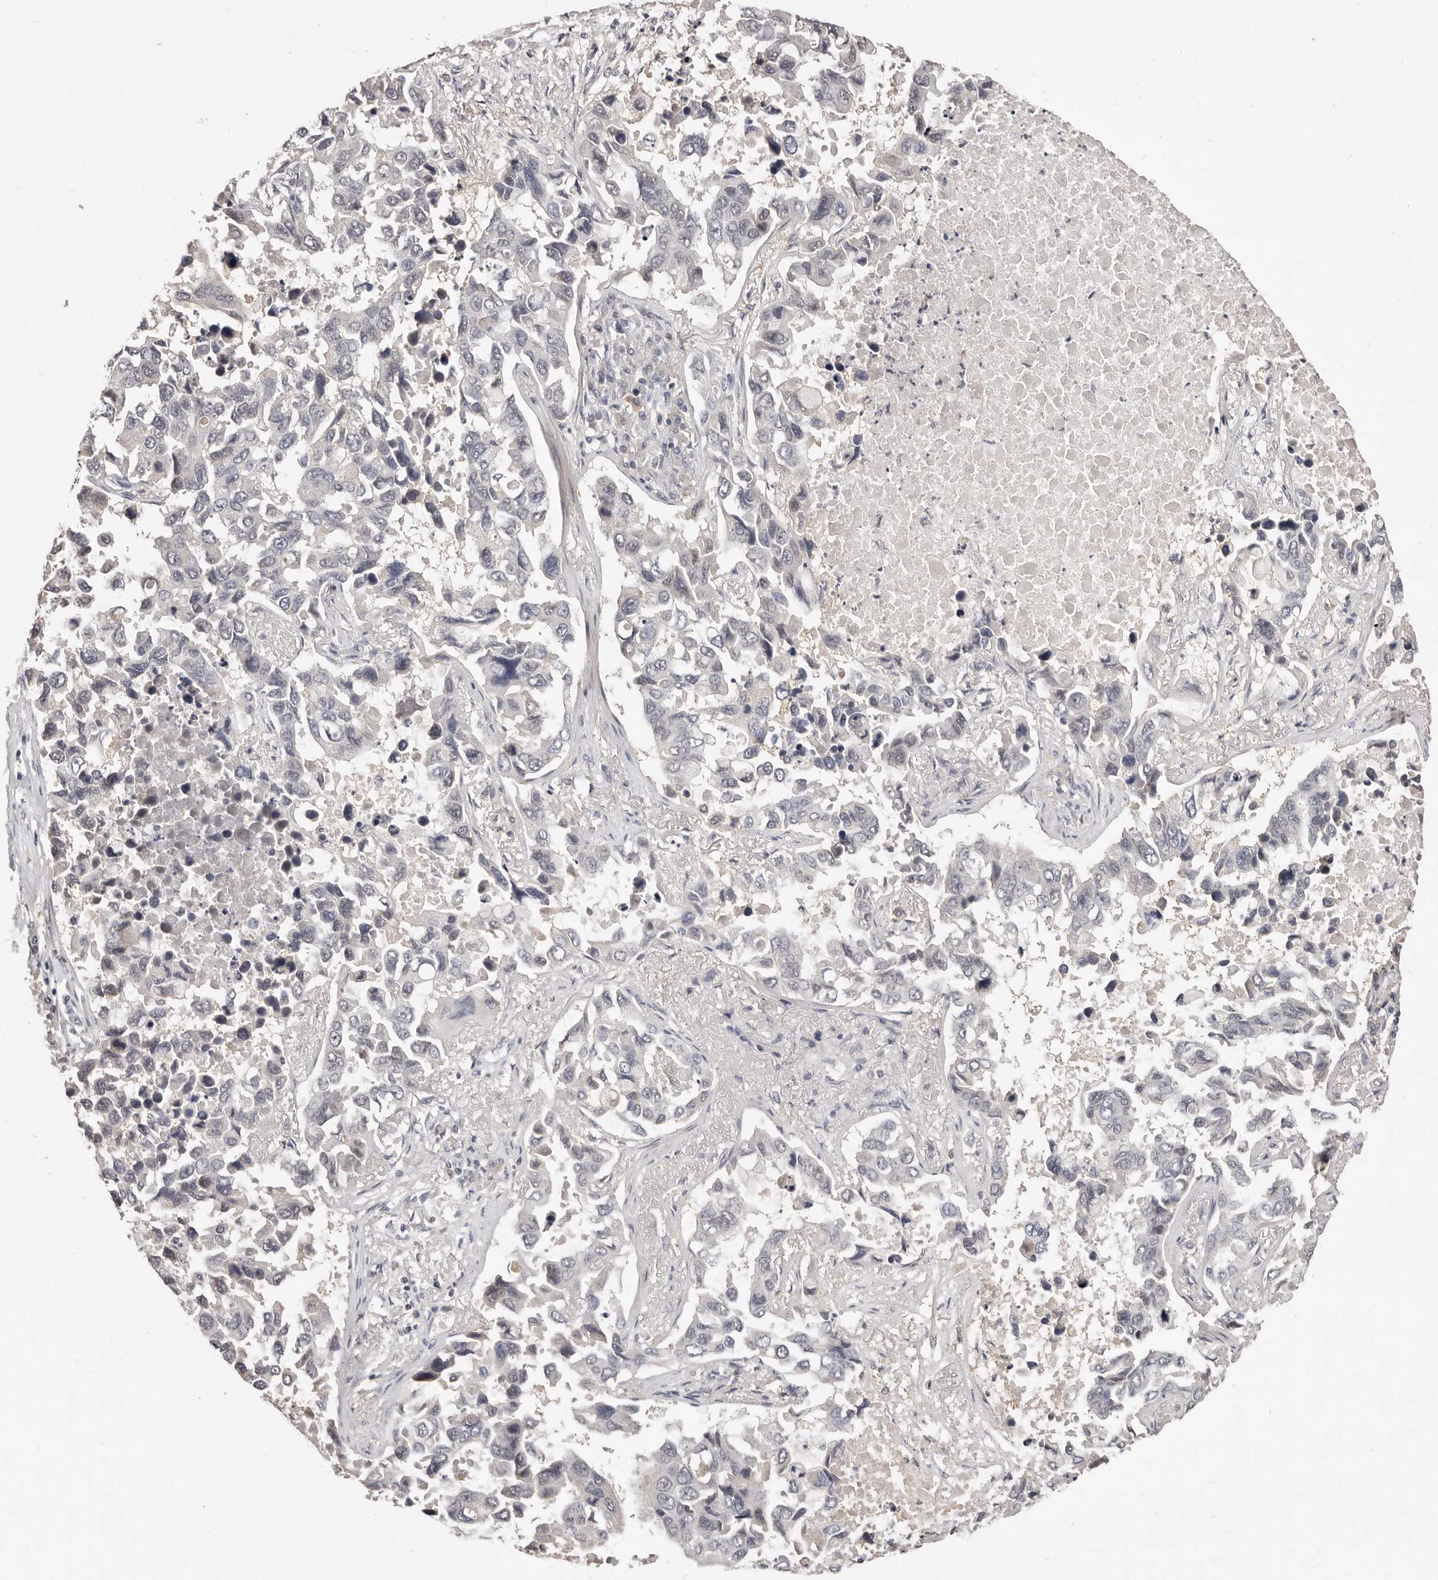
{"staining": {"intensity": "negative", "quantity": "none", "location": "none"}, "tissue": "lung cancer", "cell_type": "Tumor cells", "image_type": "cancer", "snomed": [{"axis": "morphology", "description": "Adenocarcinoma, NOS"}, {"axis": "topography", "description": "Lung"}], "caption": "Immunohistochemistry micrograph of lung cancer (adenocarcinoma) stained for a protein (brown), which shows no staining in tumor cells. (DAB (3,3'-diaminobenzidine) IHC, high magnification).", "gene": "TSPAN13", "patient": {"sex": "male", "age": 64}}